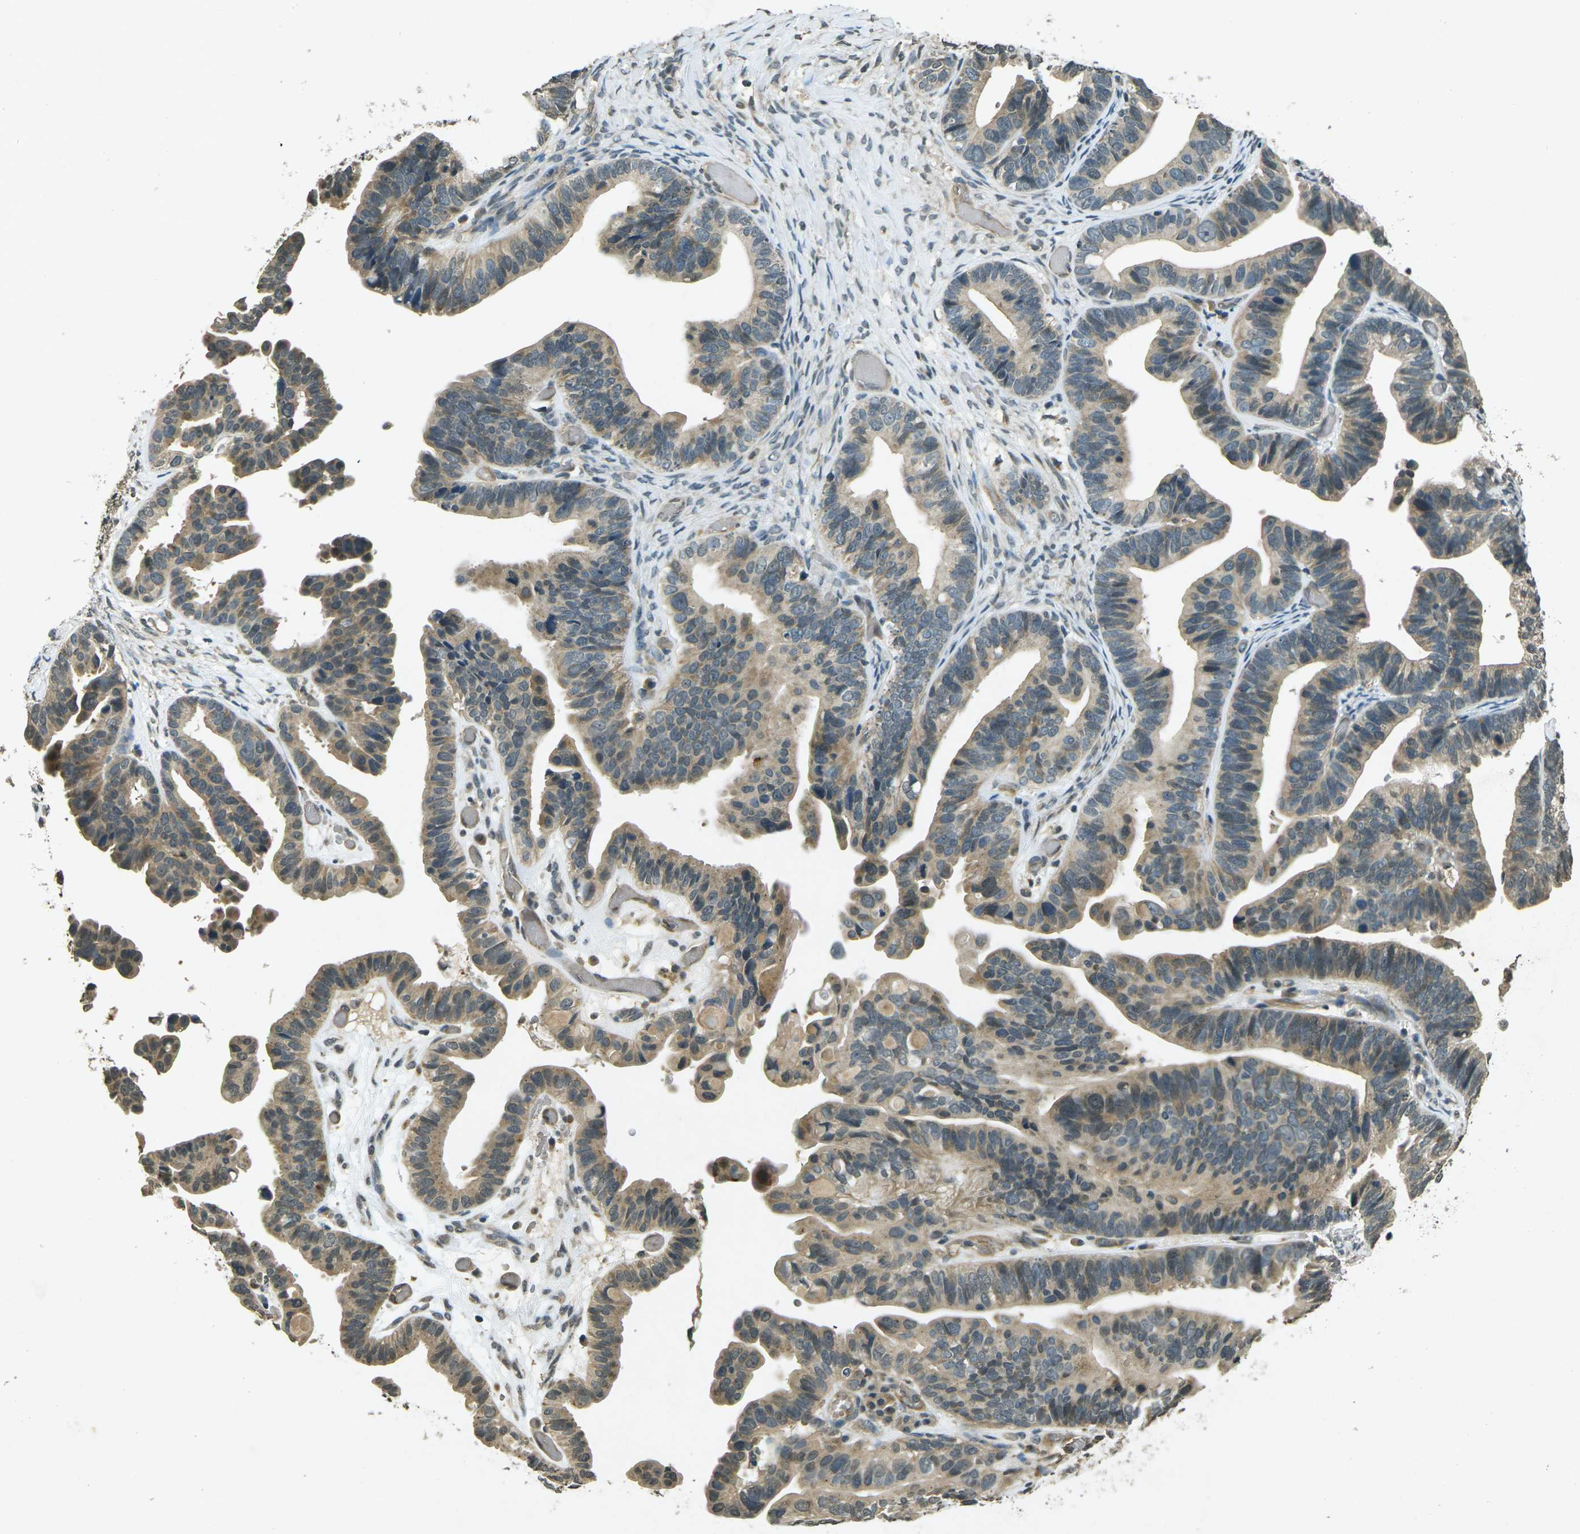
{"staining": {"intensity": "weak", "quantity": ">75%", "location": "cytoplasmic/membranous"}, "tissue": "ovarian cancer", "cell_type": "Tumor cells", "image_type": "cancer", "snomed": [{"axis": "morphology", "description": "Cystadenocarcinoma, serous, NOS"}, {"axis": "topography", "description": "Ovary"}], "caption": "Immunohistochemistry of human ovarian cancer exhibits low levels of weak cytoplasmic/membranous positivity in about >75% of tumor cells.", "gene": "PDE2A", "patient": {"sex": "female", "age": 56}}